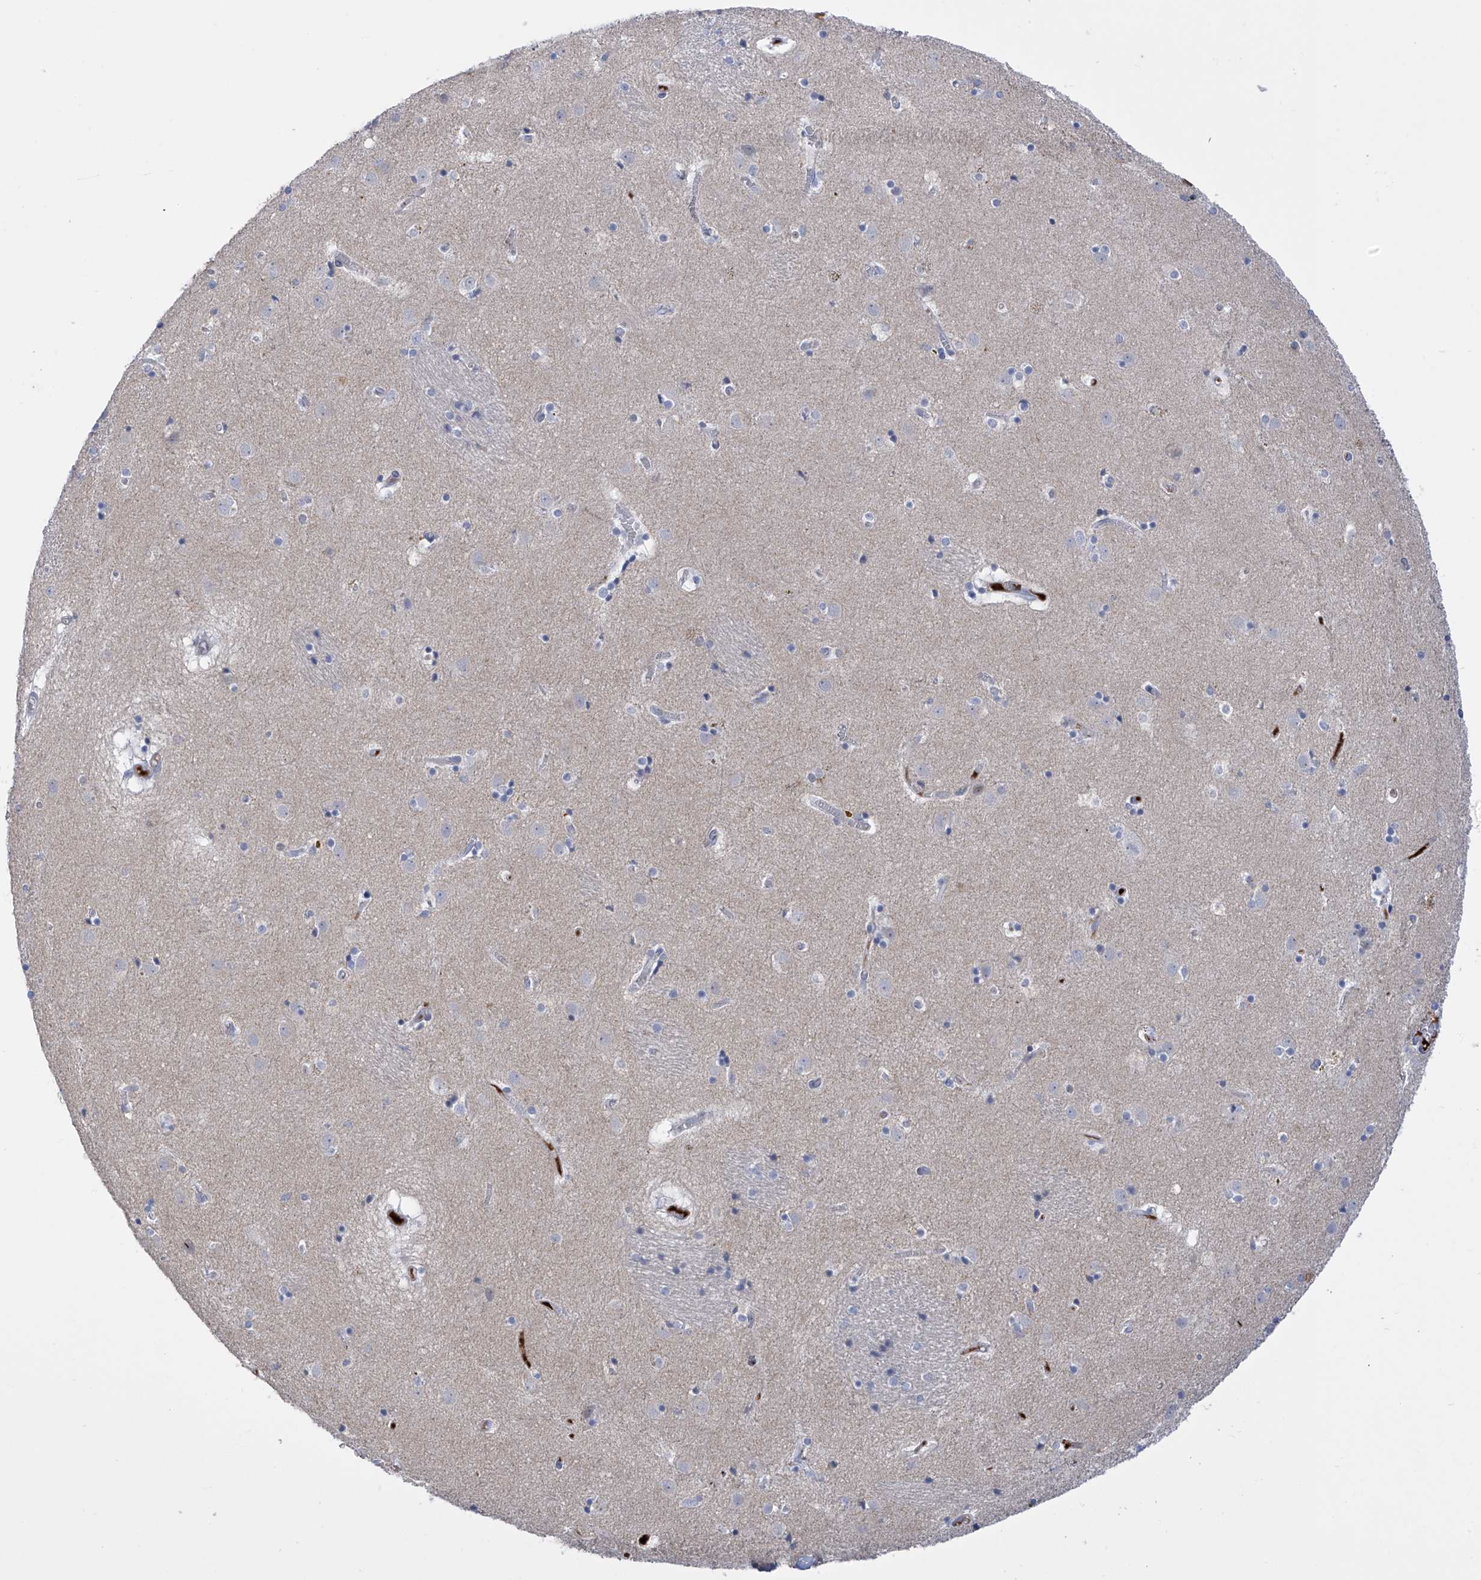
{"staining": {"intensity": "negative", "quantity": "none", "location": "none"}, "tissue": "caudate", "cell_type": "Glial cells", "image_type": "normal", "snomed": [{"axis": "morphology", "description": "Normal tissue, NOS"}, {"axis": "topography", "description": "Lateral ventricle wall"}], "caption": "Glial cells show no significant protein staining in benign caudate.", "gene": "SLCO4A1", "patient": {"sex": "male", "age": 70}}